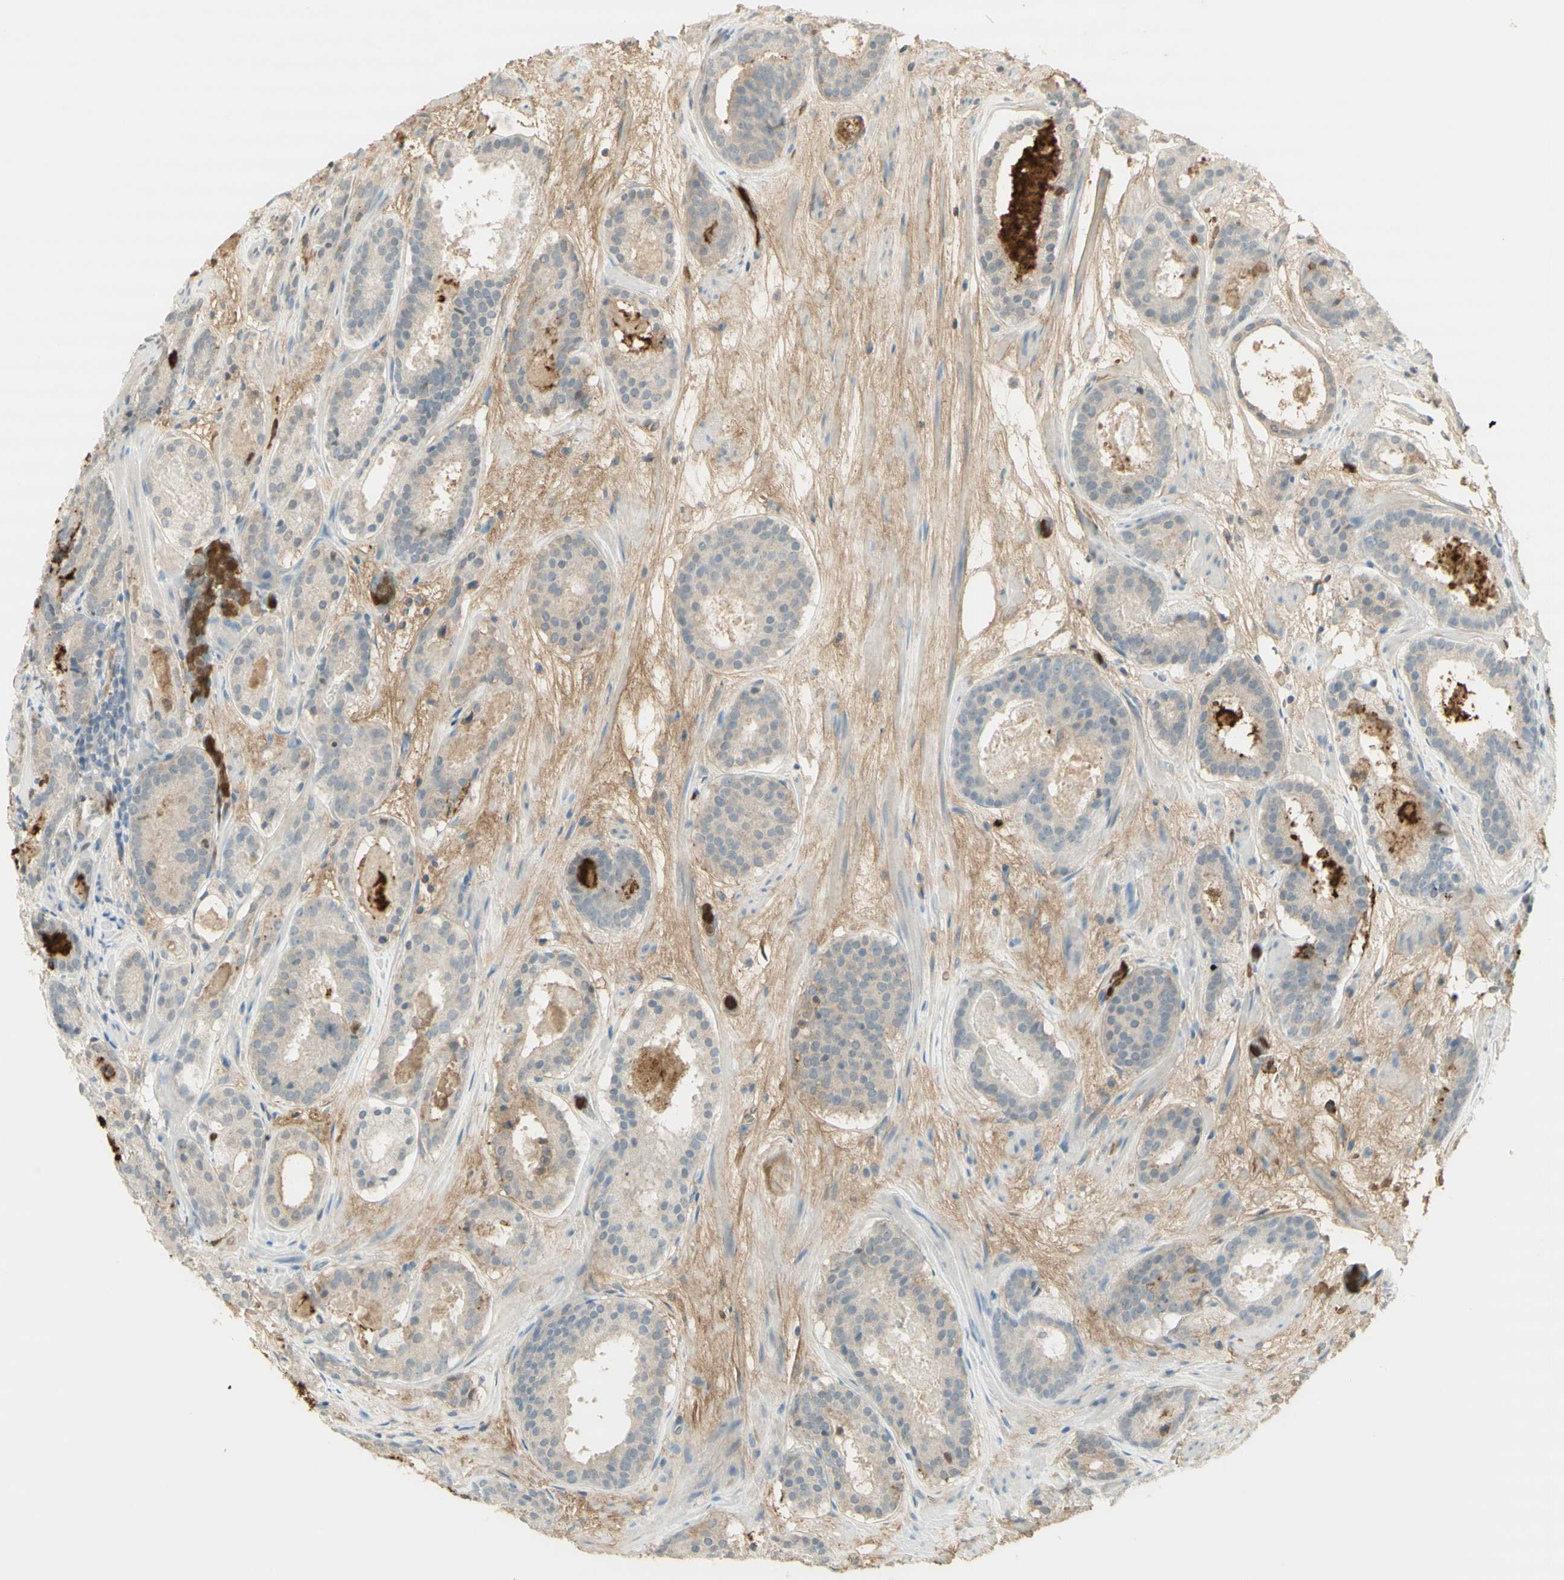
{"staining": {"intensity": "weak", "quantity": ">75%", "location": "cytoplasmic/membranous"}, "tissue": "prostate cancer", "cell_type": "Tumor cells", "image_type": "cancer", "snomed": [{"axis": "morphology", "description": "Adenocarcinoma, Low grade"}, {"axis": "topography", "description": "Prostate"}], "caption": "Prostate cancer (adenocarcinoma (low-grade)) stained for a protein (brown) exhibits weak cytoplasmic/membranous positive staining in approximately >75% of tumor cells.", "gene": "NID1", "patient": {"sex": "male", "age": 69}}